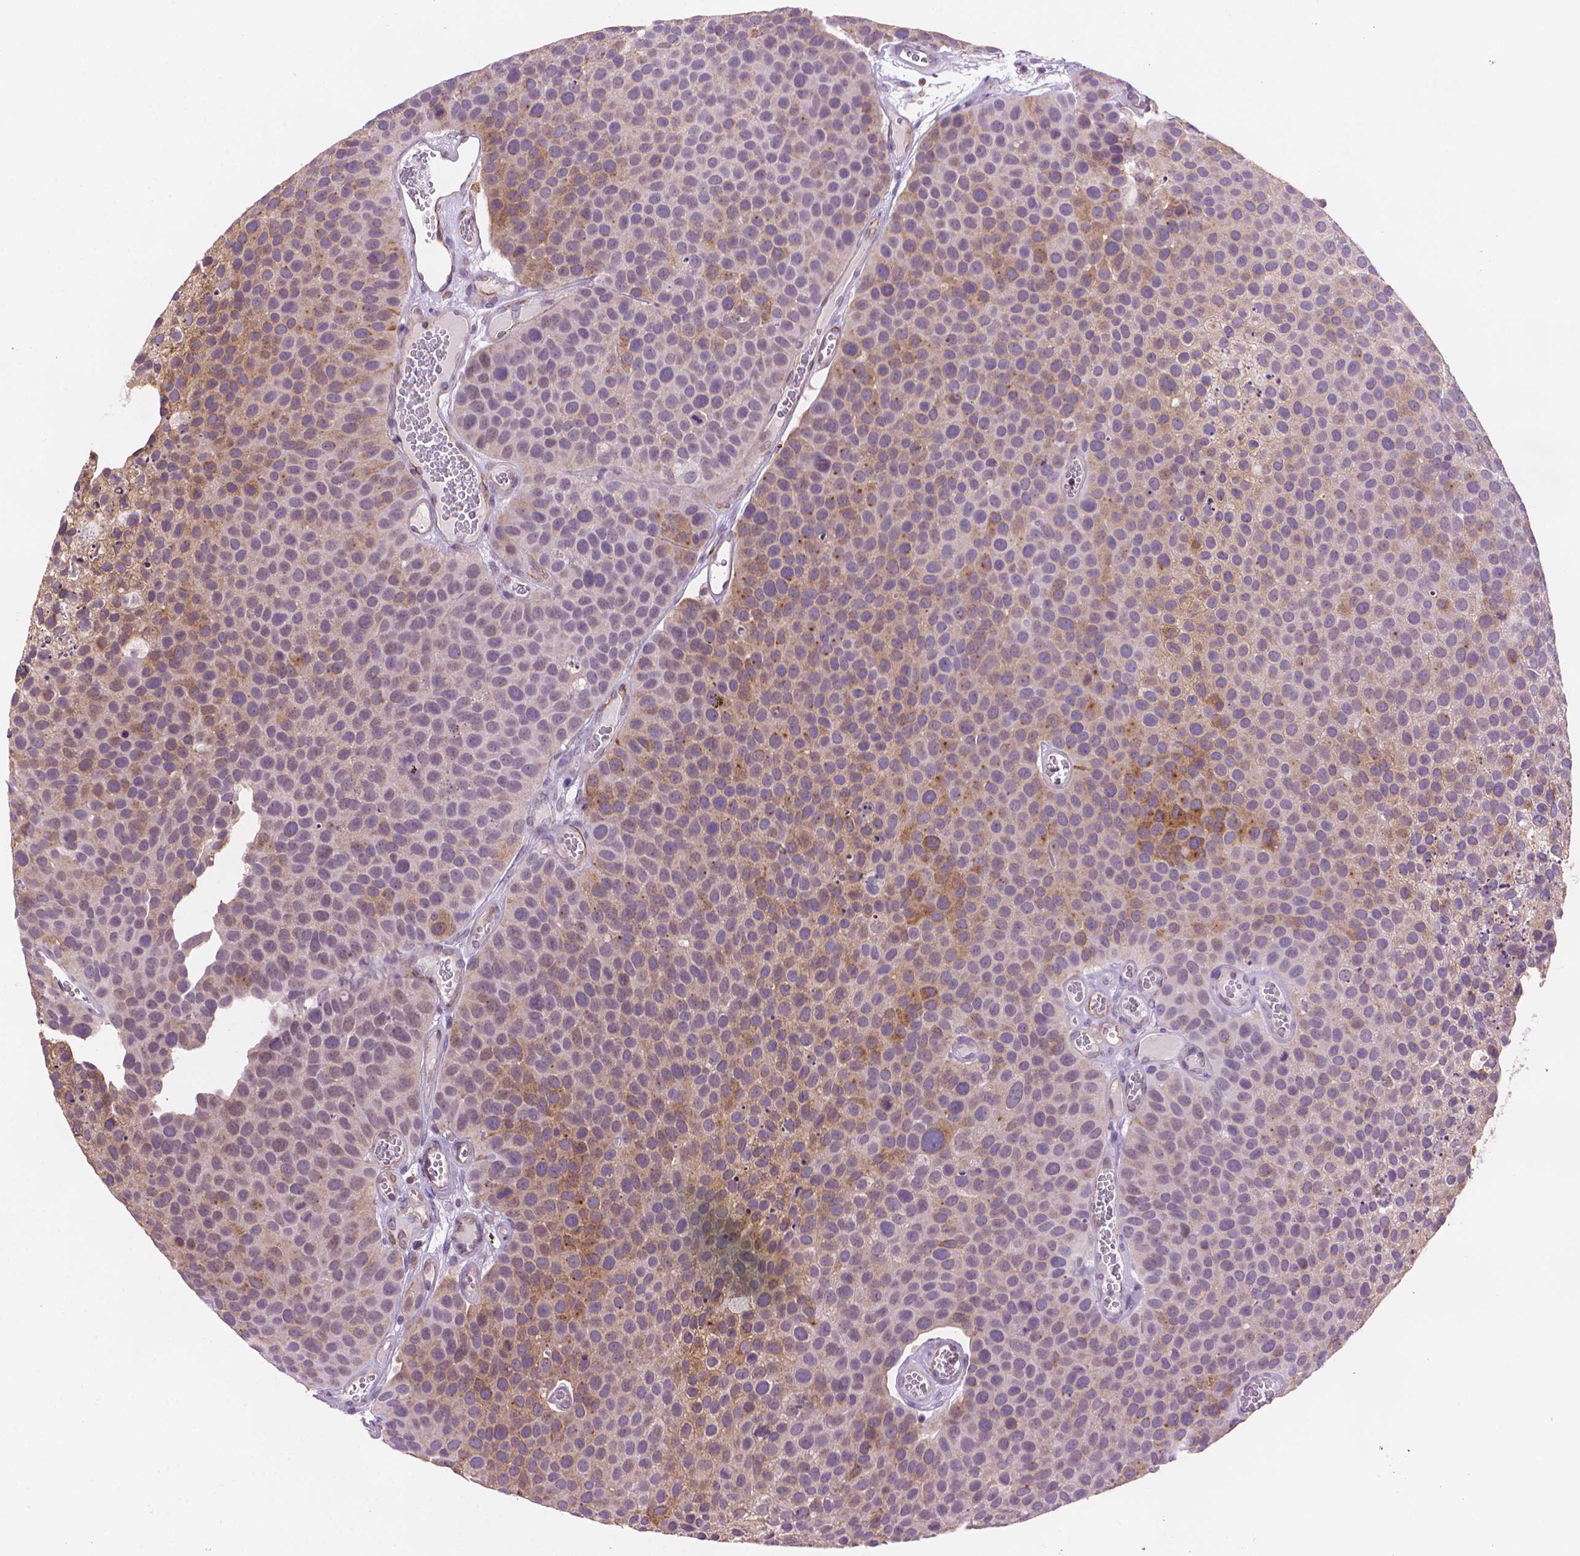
{"staining": {"intensity": "moderate", "quantity": "<25%", "location": "cytoplasmic/membranous"}, "tissue": "urothelial cancer", "cell_type": "Tumor cells", "image_type": "cancer", "snomed": [{"axis": "morphology", "description": "Urothelial carcinoma, Low grade"}, {"axis": "topography", "description": "Urinary bladder"}], "caption": "A histopathology image of urothelial carcinoma (low-grade) stained for a protein demonstrates moderate cytoplasmic/membranous brown staining in tumor cells. Nuclei are stained in blue.", "gene": "TMEM184A", "patient": {"sex": "female", "age": 69}}